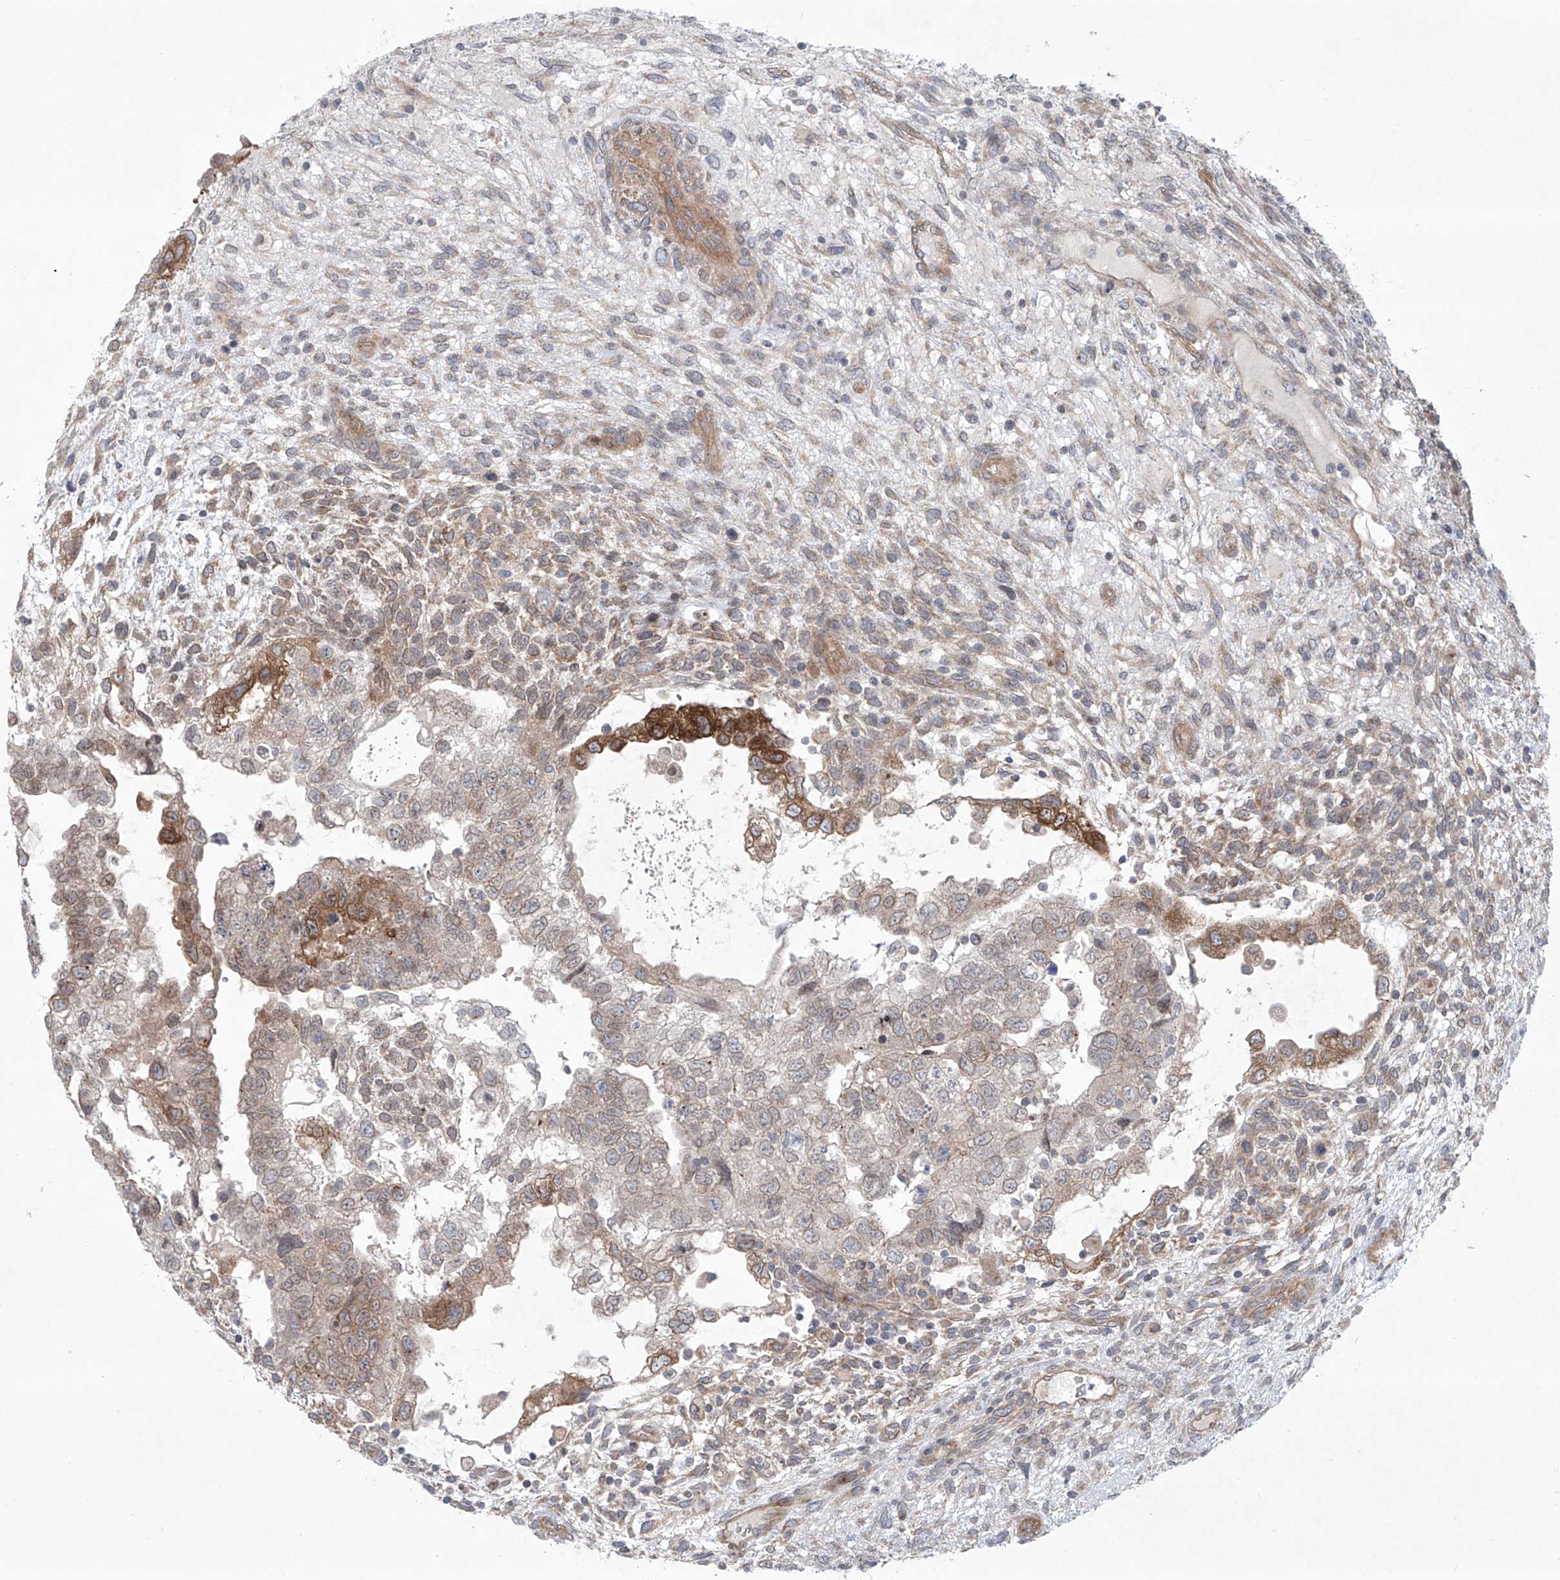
{"staining": {"intensity": "strong", "quantity": "<25%", "location": "cytoplasmic/membranous"}, "tissue": "testis cancer", "cell_type": "Tumor cells", "image_type": "cancer", "snomed": [{"axis": "morphology", "description": "Carcinoma, Embryonal, NOS"}, {"axis": "topography", "description": "Testis"}], "caption": "Immunohistochemistry image of human testis cancer (embryonal carcinoma) stained for a protein (brown), which displays medium levels of strong cytoplasmic/membranous staining in about <25% of tumor cells.", "gene": "KLC4", "patient": {"sex": "male", "age": 37}}